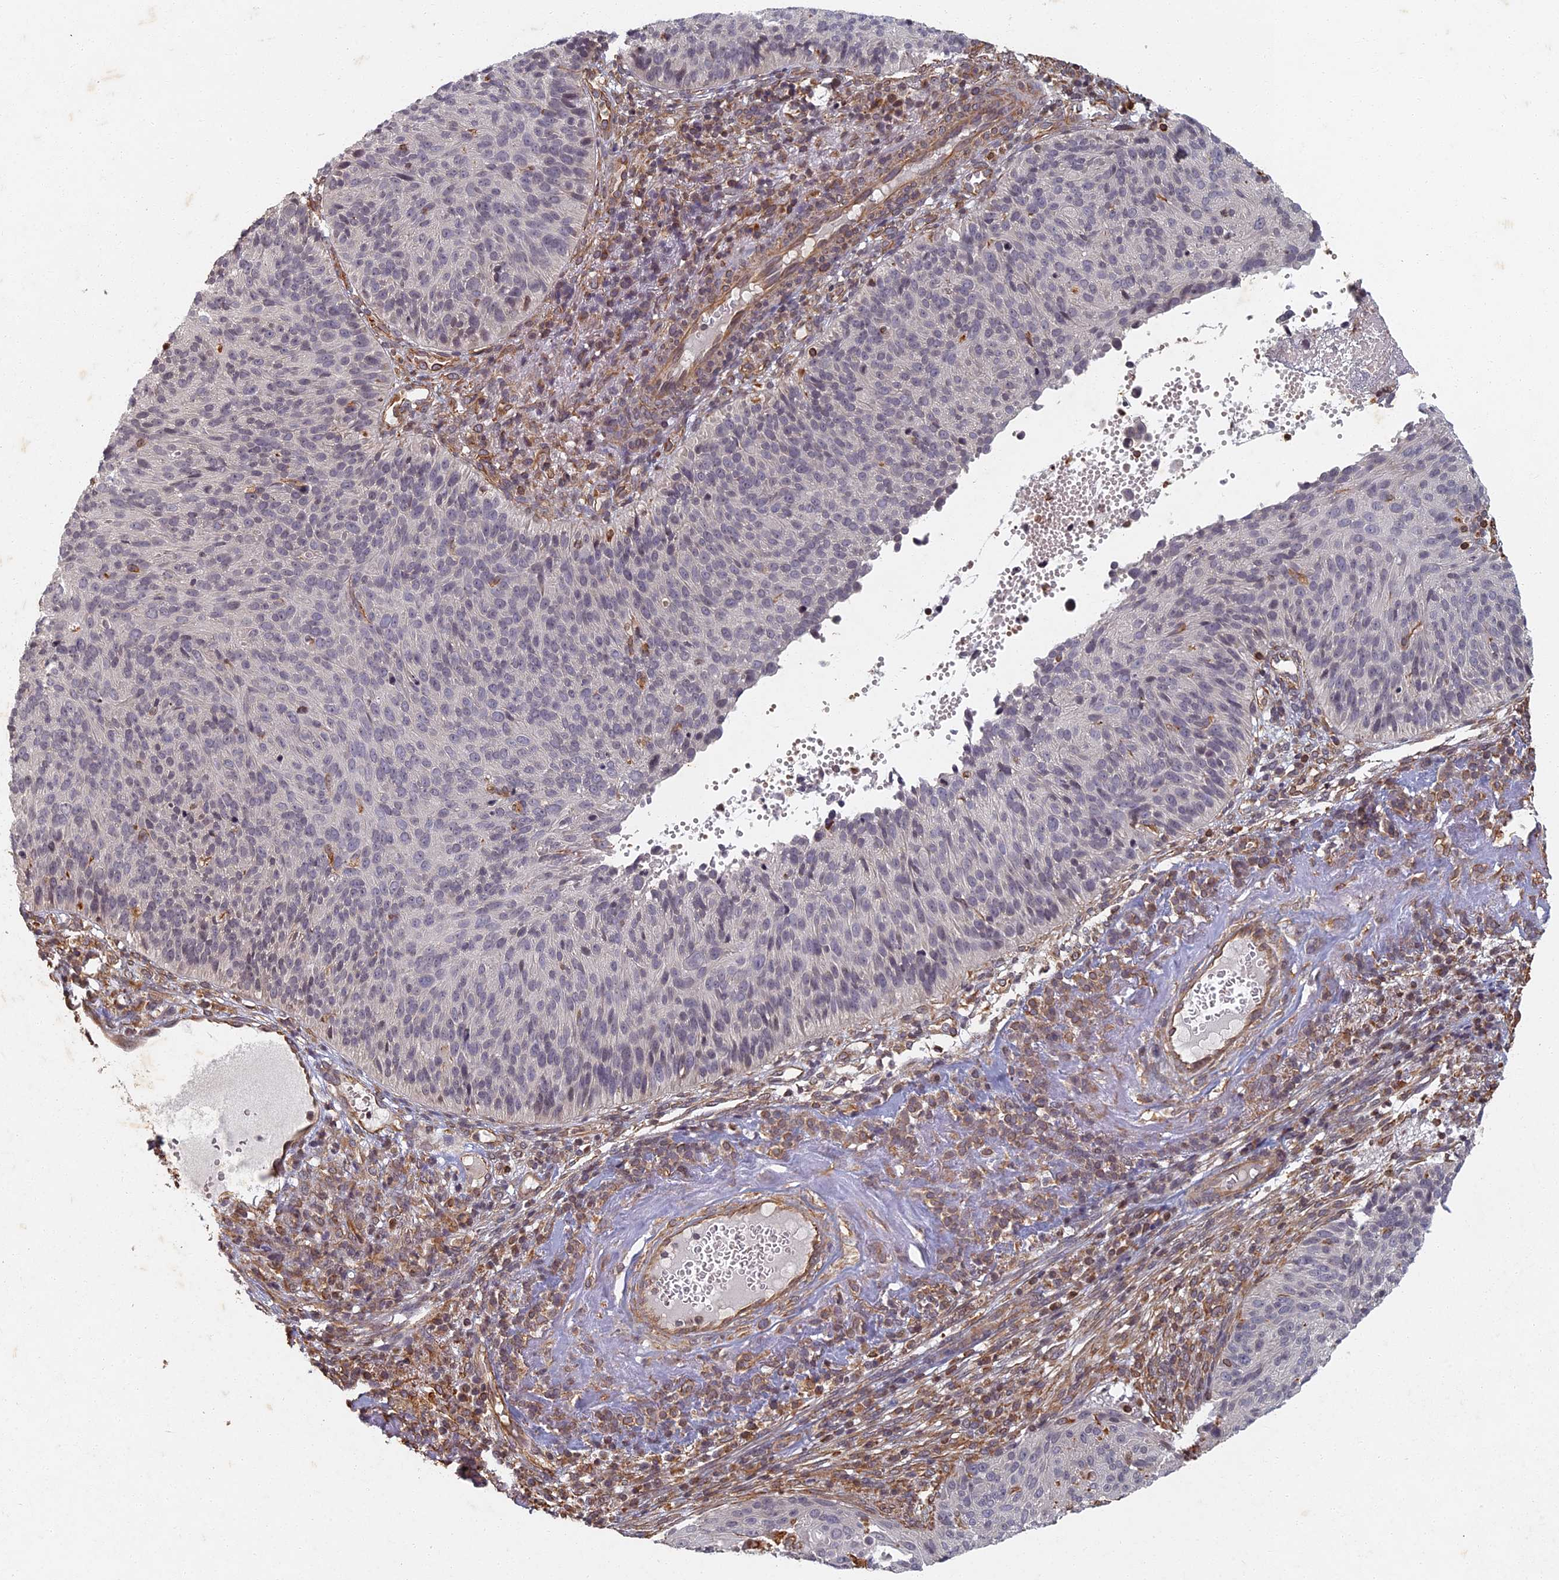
{"staining": {"intensity": "negative", "quantity": "none", "location": "none"}, "tissue": "cervical cancer", "cell_type": "Tumor cells", "image_type": "cancer", "snomed": [{"axis": "morphology", "description": "Squamous cell carcinoma, NOS"}, {"axis": "topography", "description": "Cervix"}], "caption": "Tumor cells show no significant protein positivity in cervical cancer (squamous cell carcinoma). (DAB (3,3'-diaminobenzidine) immunohistochemistry (IHC) visualized using brightfield microscopy, high magnification).", "gene": "ABCB10", "patient": {"sex": "female", "age": 74}}